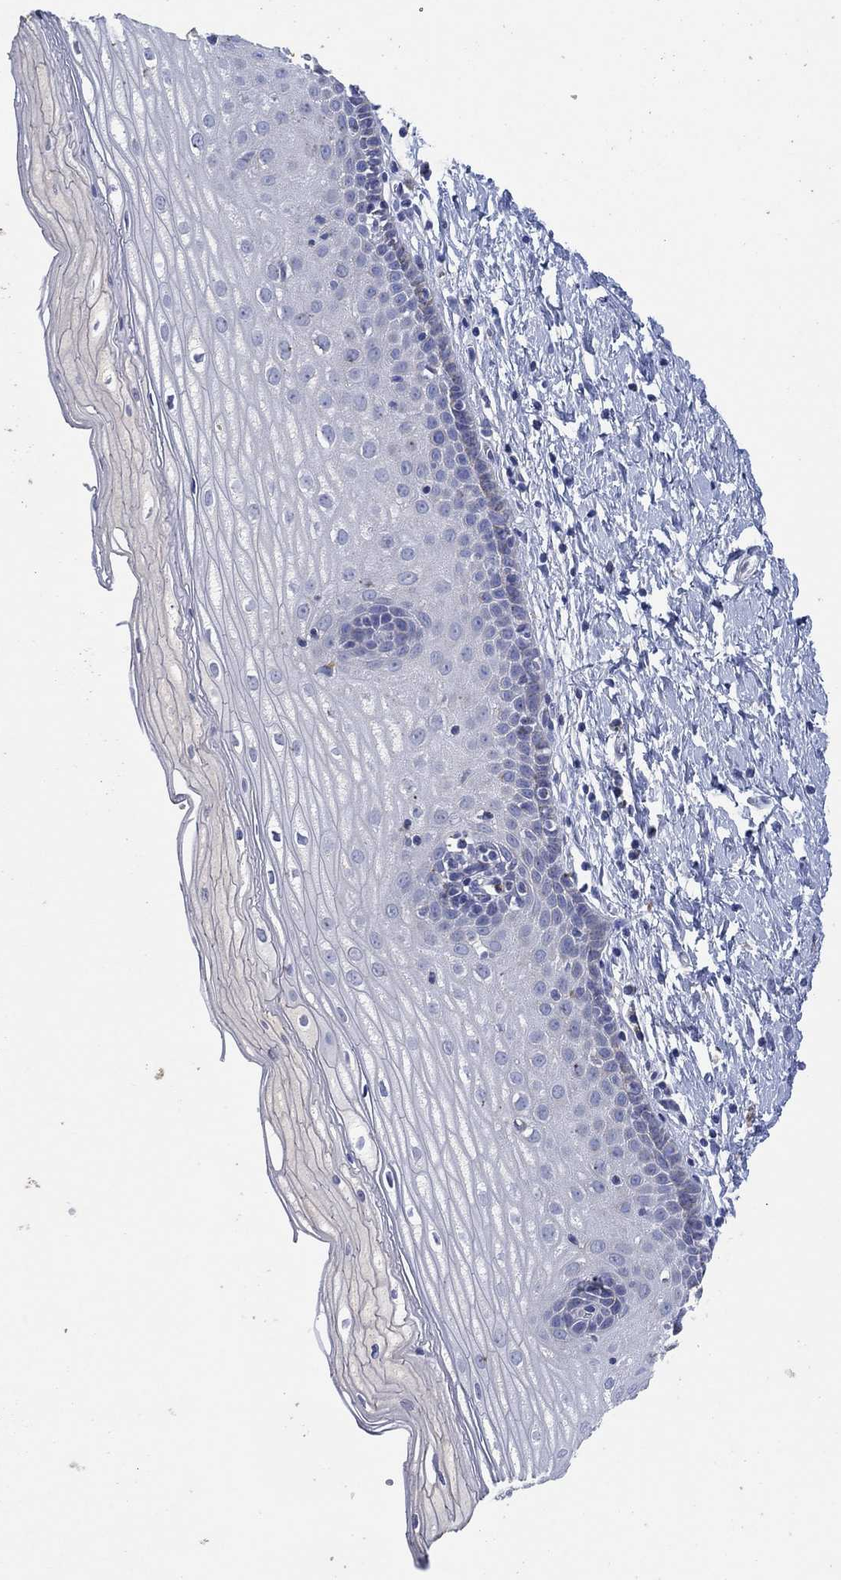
{"staining": {"intensity": "negative", "quantity": "none", "location": "none"}, "tissue": "cervix", "cell_type": "Glandular cells", "image_type": "normal", "snomed": [{"axis": "morphology", "description": "Normal tissue, NOS"}, {"axis": "topography", "description": "Cervix"}], "caption": "Immunohistochemistry image of normal cervix: cervix stained with DAB displays no significant protein expression in glandular cells.", "gene": "GALNS", "patient": {"sex": "female", "age": 37}}